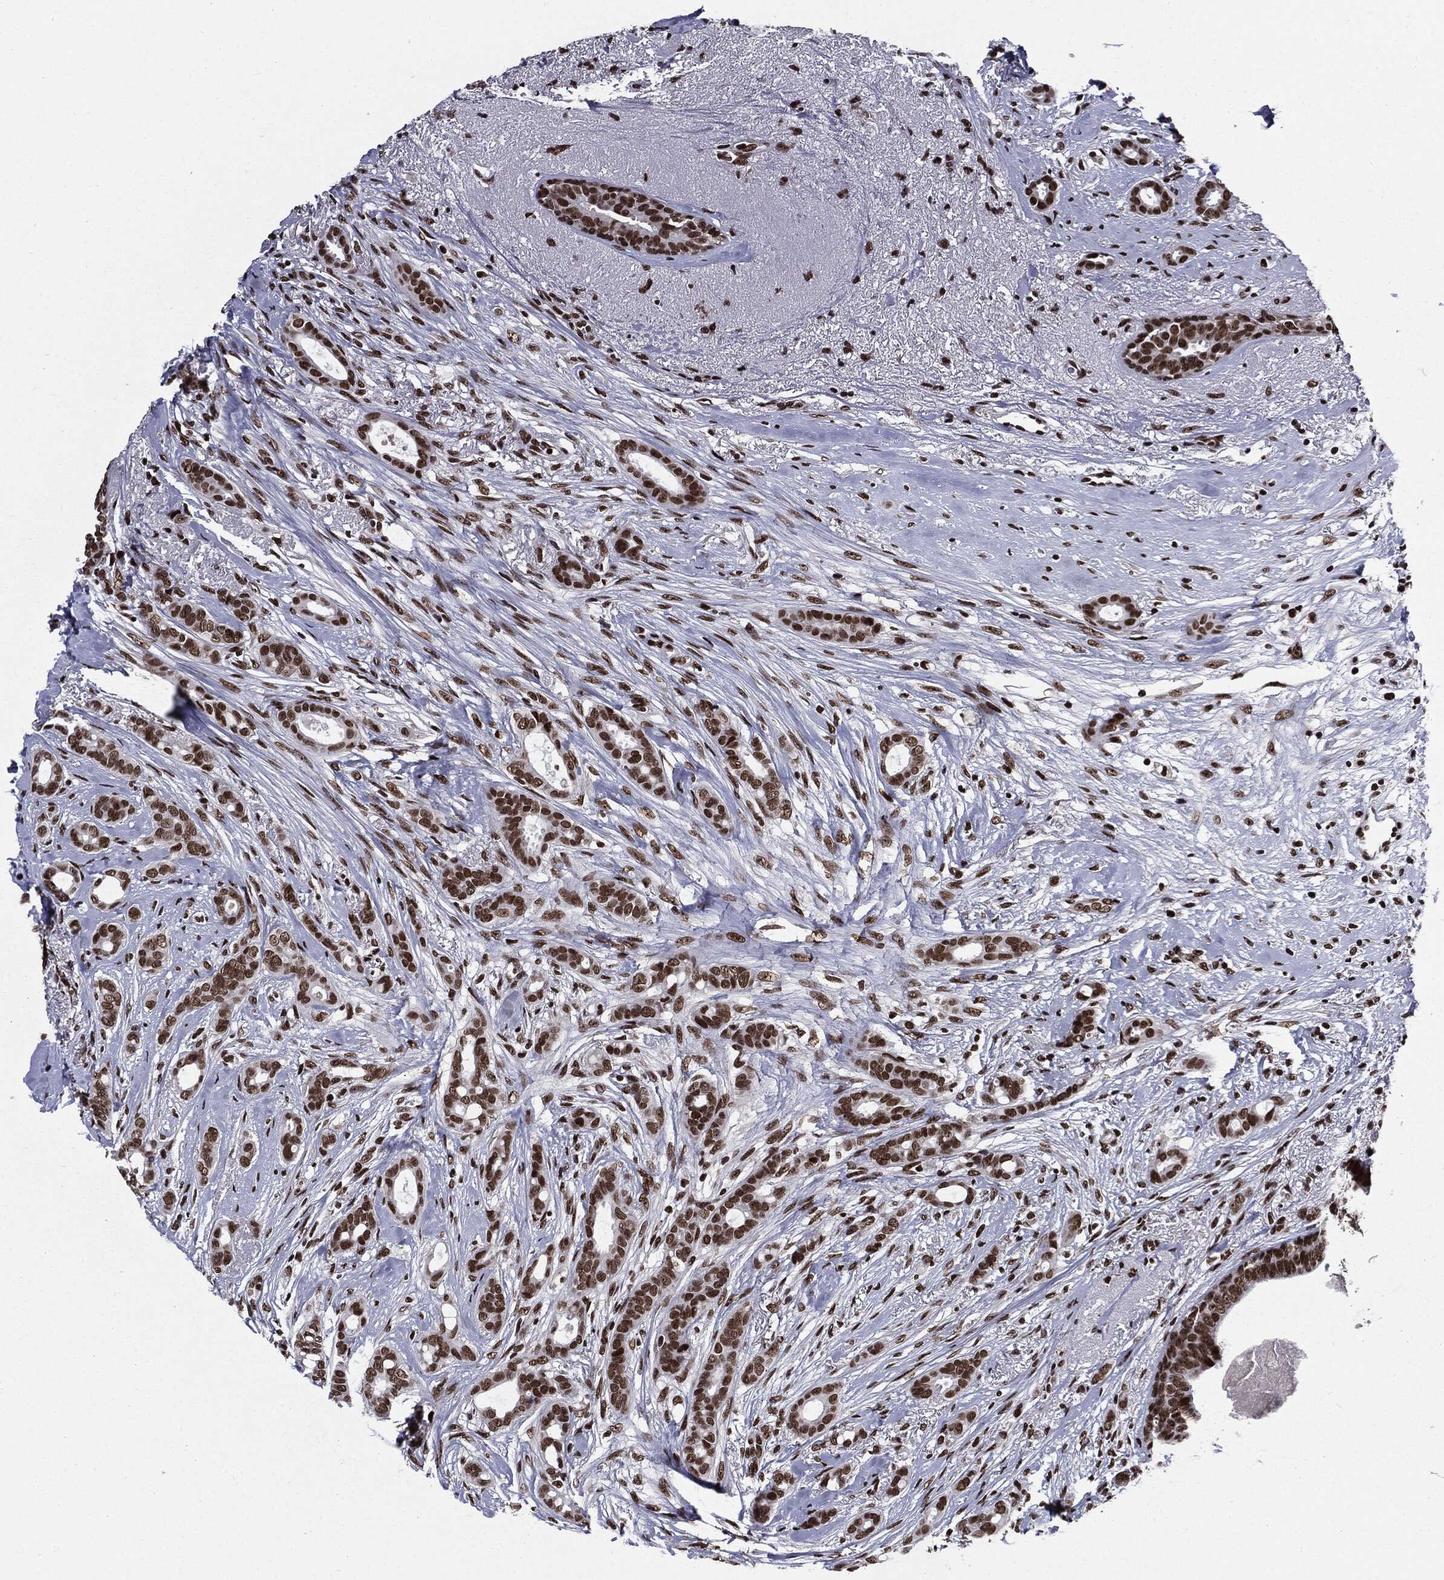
{"staining": {"intensity": "strong", "quantity": ">75%", "location": "nuclear"}, "tissue": "breast cancer", "cell_type": "Tumor cells", "image_type": "cancer", "snomed": [{"axis": "morphology", "description": "Duct carcinoma"}, {"axis": "topography", "description": "Breast"}], "caption": "Intraductal carcinoma (breast) stained with IHC shows strong nuclear staining in approximately >75% of tumor cells. Using DAB (3,3'-diaminobenzidine) (brown) and hematoxylin (blue) stains, captured at high magnification using brightfield microscopy.", "gene": "ZFP91", "patient": {"sex": "female", "age": 51}}